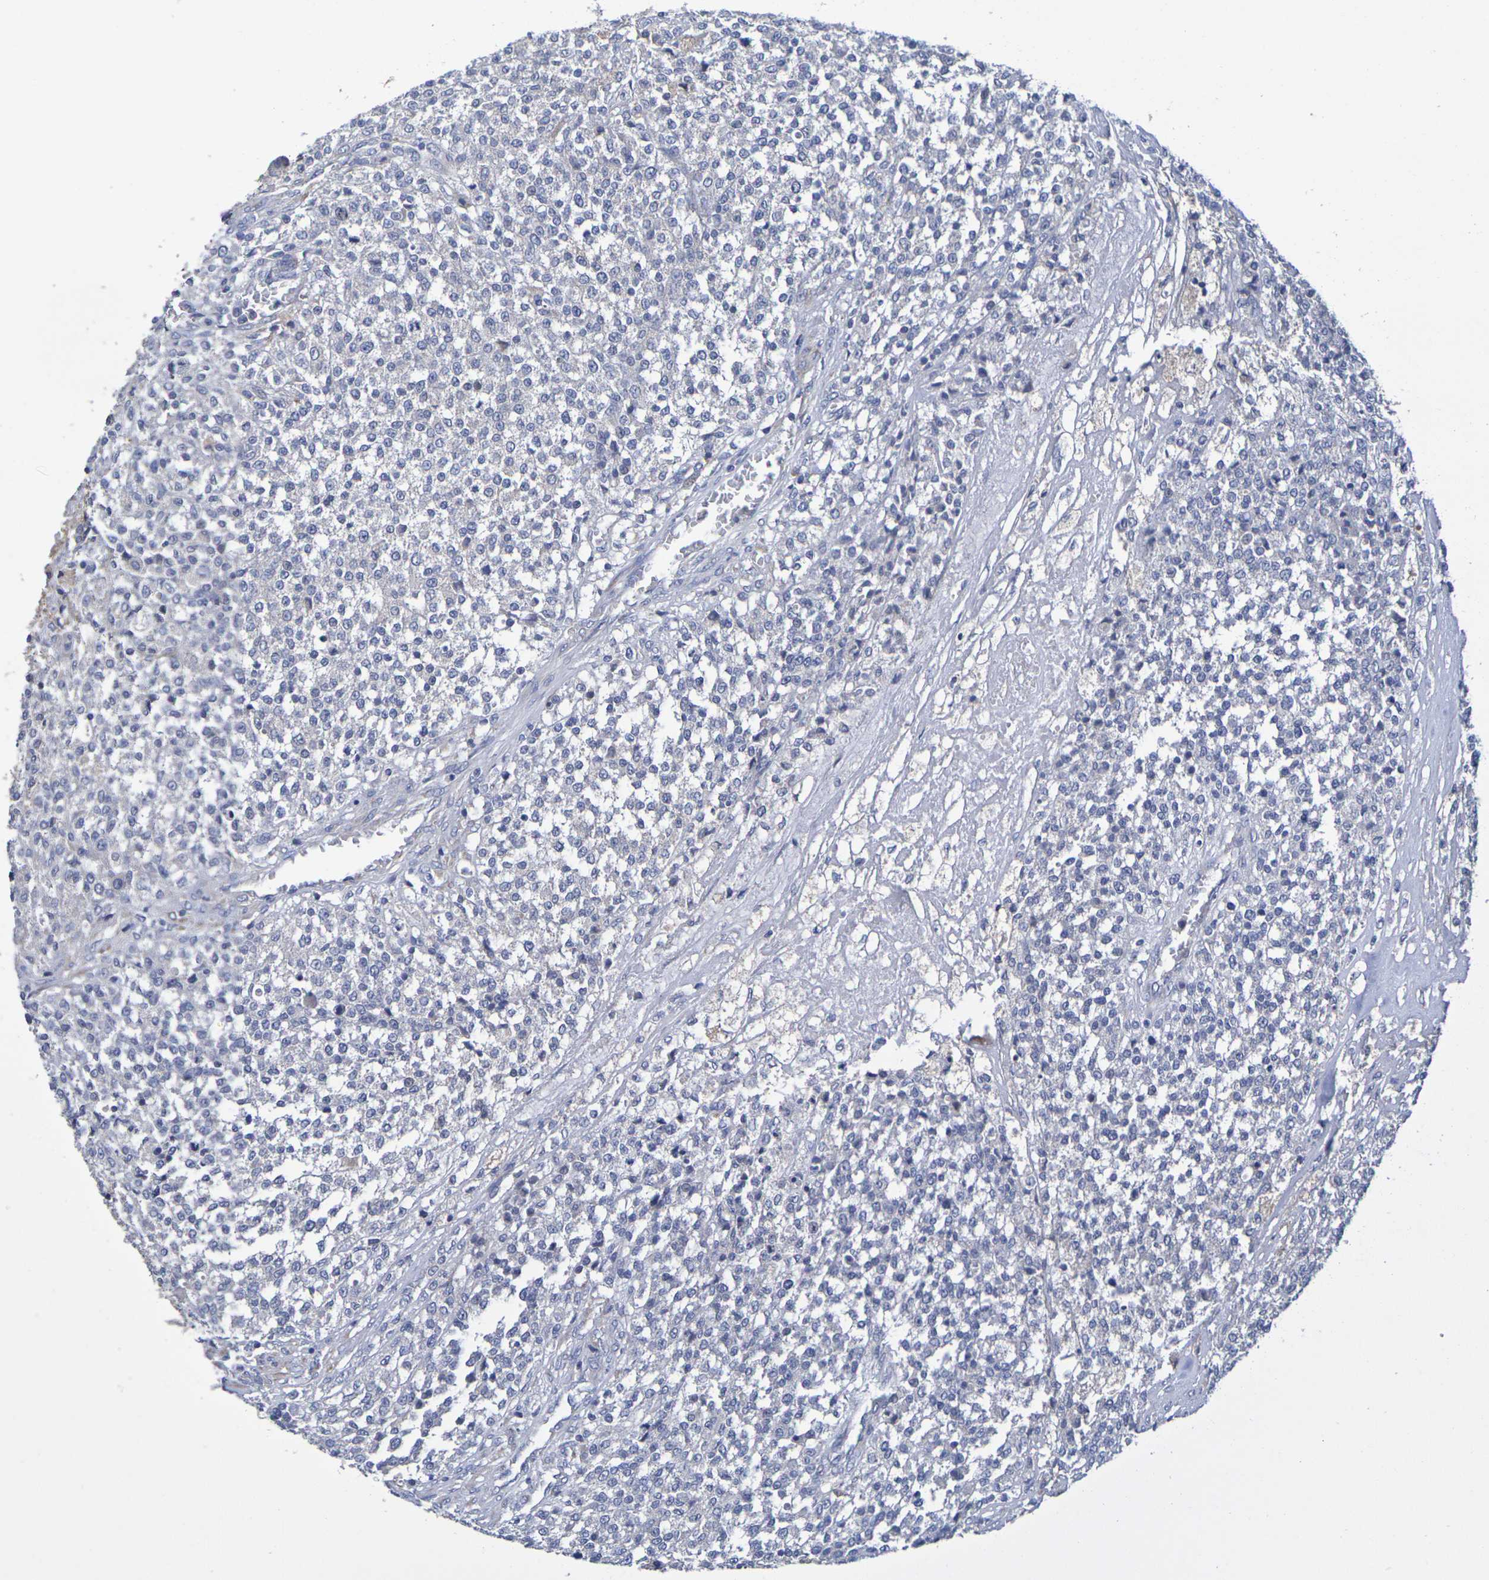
{"staining": {"intensity": "negative", "quantity": "none", "location": "none"}, "tissue": "testis cancer", "cell_type": "Tumor cells", "image_type": "cancer", "snomed": [{"axis": "morphology", "description": "Seminoma, NOS"}, {"axis": "topography", "description": "Testis"}], "caption": "Immunohistochemistry micrograph of testis cancer stained for a protein (brown), which shows no positivity in tumor cells.", "gene": "SDC4", "patient": {"sex": "male", "age": 59}}